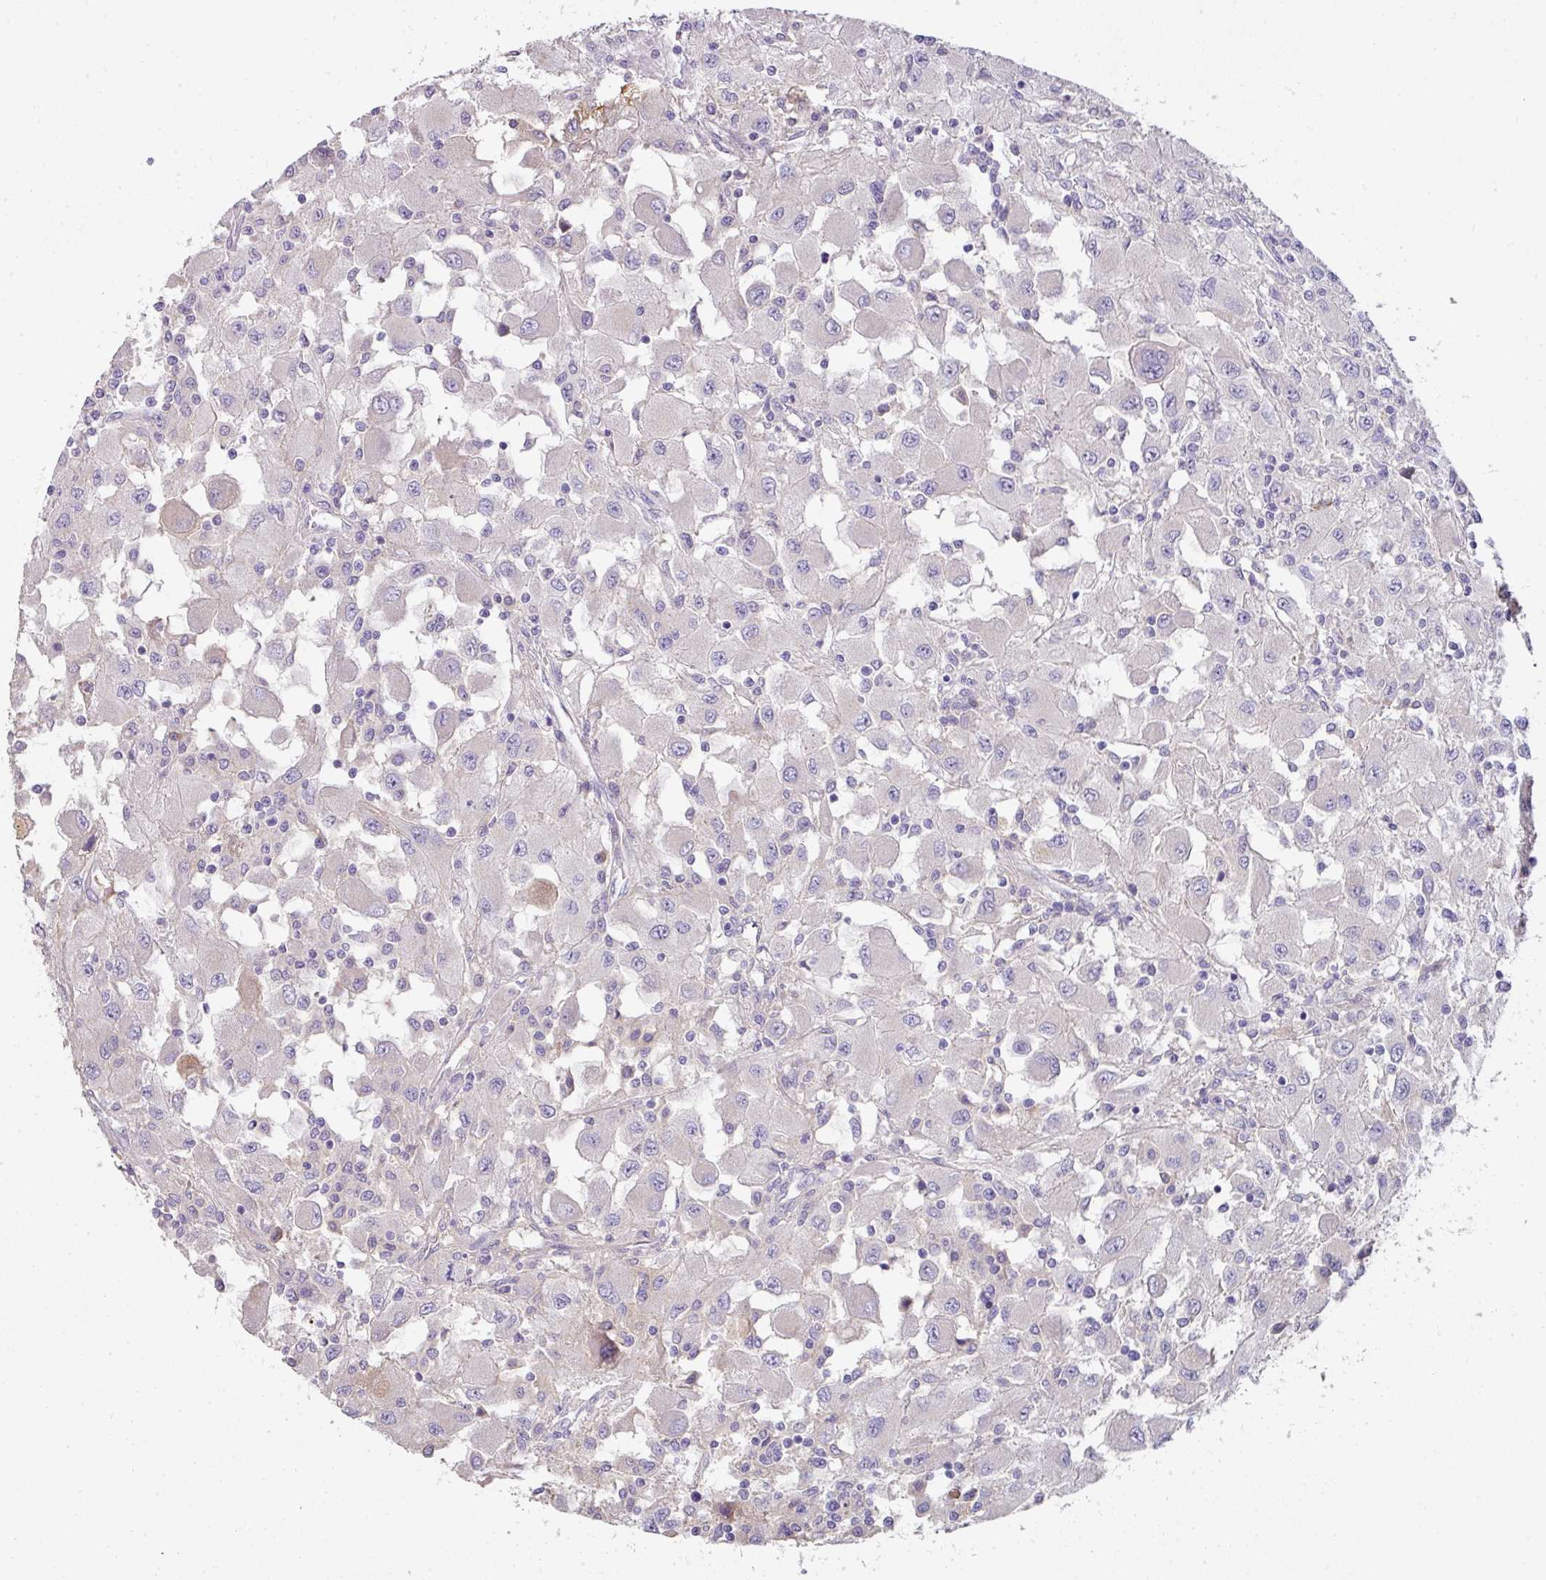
{"staining": {"intensity": "weak", "quantity": "<25%", "location": "cytoplasmic/membranous"}, "tissue": "renal cancer", "cell_type": "Tumor cells", "image_type": "cancer", "snomed": [{"axis": "morphology", "description": "Adenocarcinoma, NOS"}, {"axis": "topography", "description": "Kidney"}], "caption": "This is an IHC image of human renal adenocarcinoma. There is no expression in tumor cells.", "gene": "ZNF266", "patient": {"sex": "female", "age": 67}}